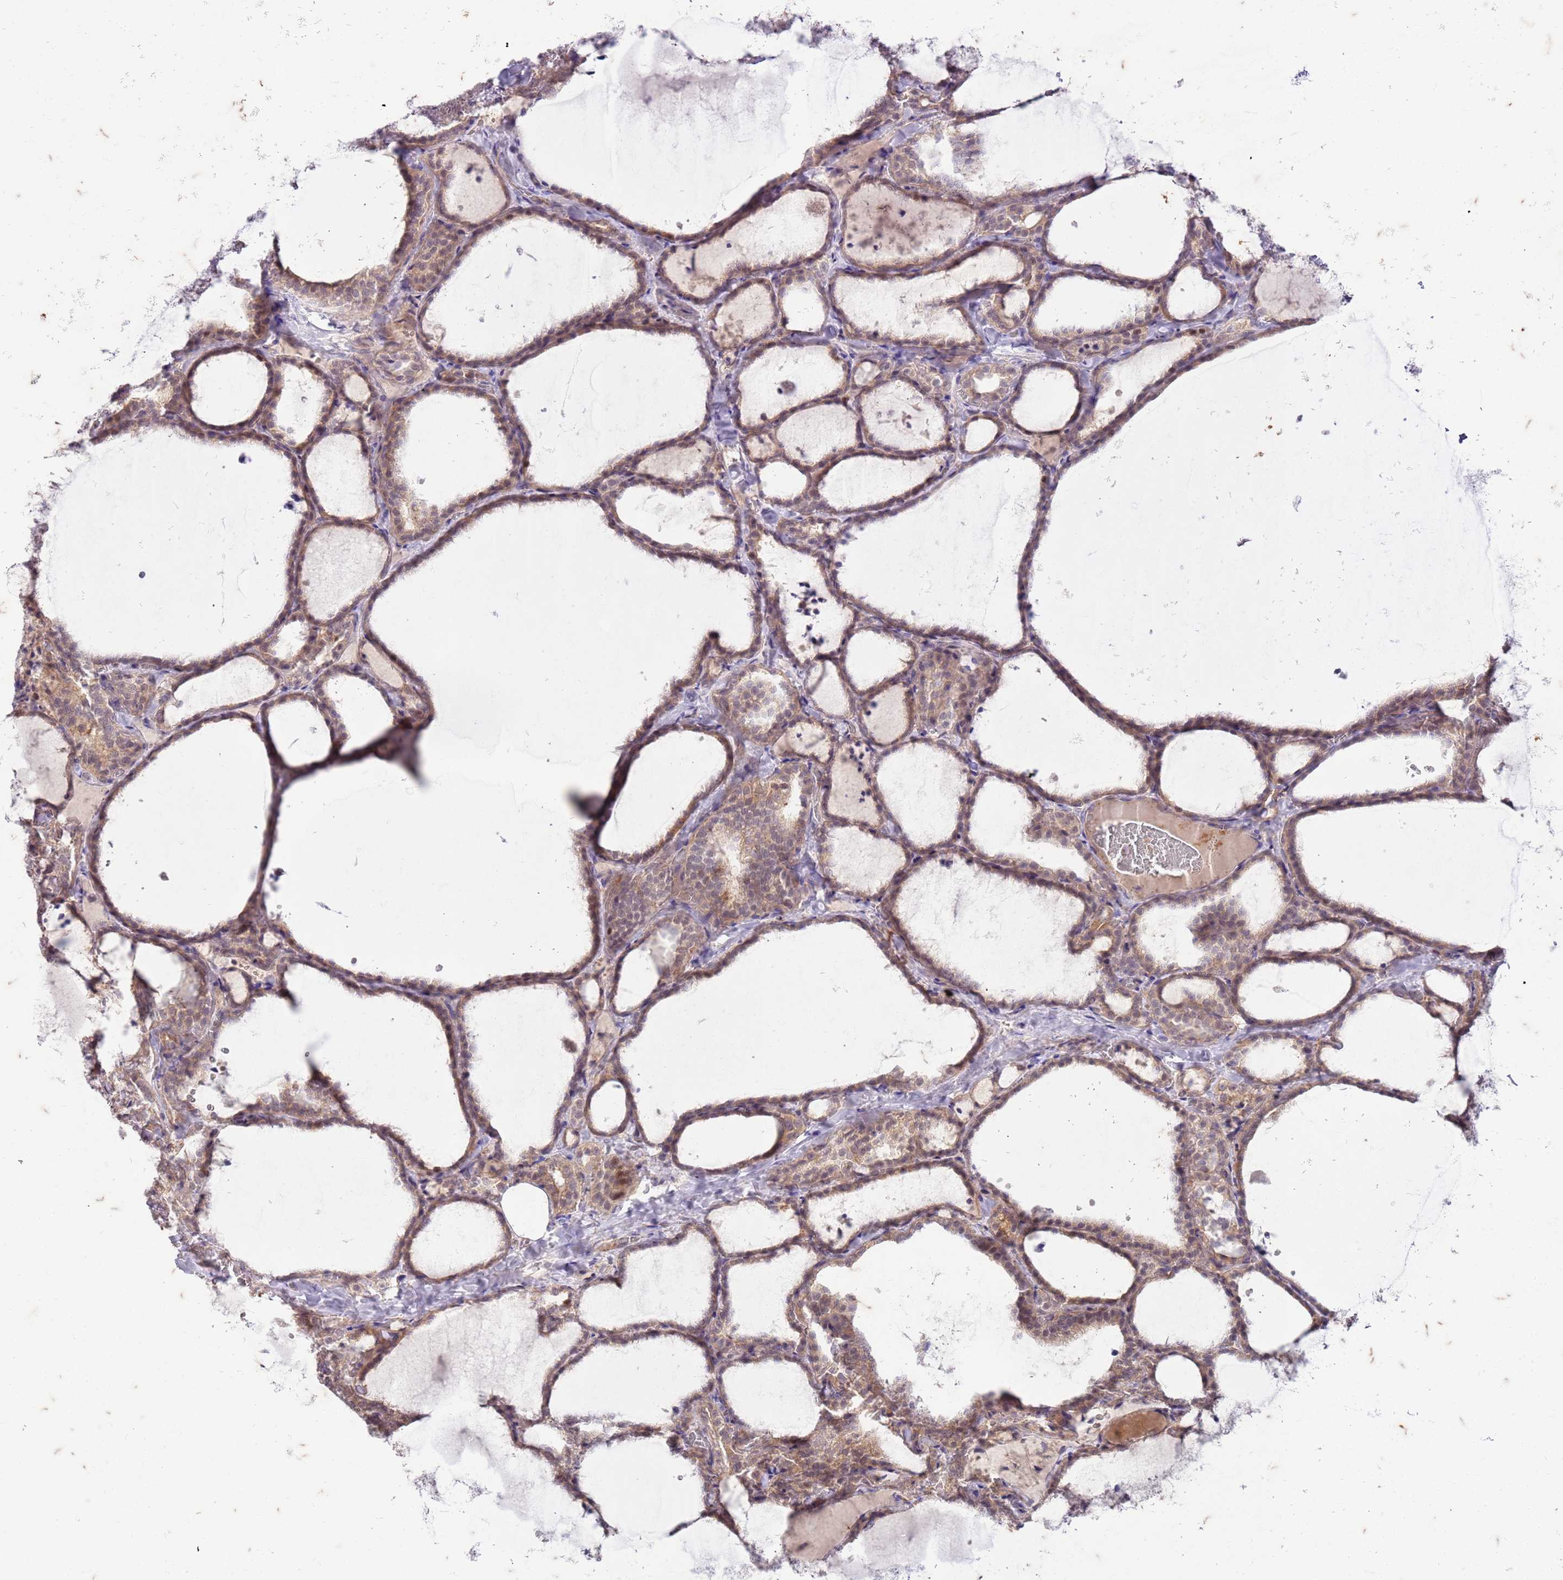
{"staining": {"intensity": "moderate", "quantity": "25%-75%", "location": "cytoplasmic/membranous"}, "tissue": "thyroid gland", "cell_type": "Glandular cells", "image_type": "normal", "snomed": [{"axis": "morphology", "description": "Normal tissue, NOS"}, {"axis": "topography", "description": "Thyroid gland"}], "caption": "Immunohistochemistry (IHC) micrograph of normal thyroid gland: thyroid gland stained using IHC exhibits medium levels of moderate protein expression localized specifically in the cytoplasmic/membranous of glandular cells, appearing as a cytoplasmic/membranous brown color.", "gene": "RAPGEF3", "patient": {"sex": "female", "age": 22}}